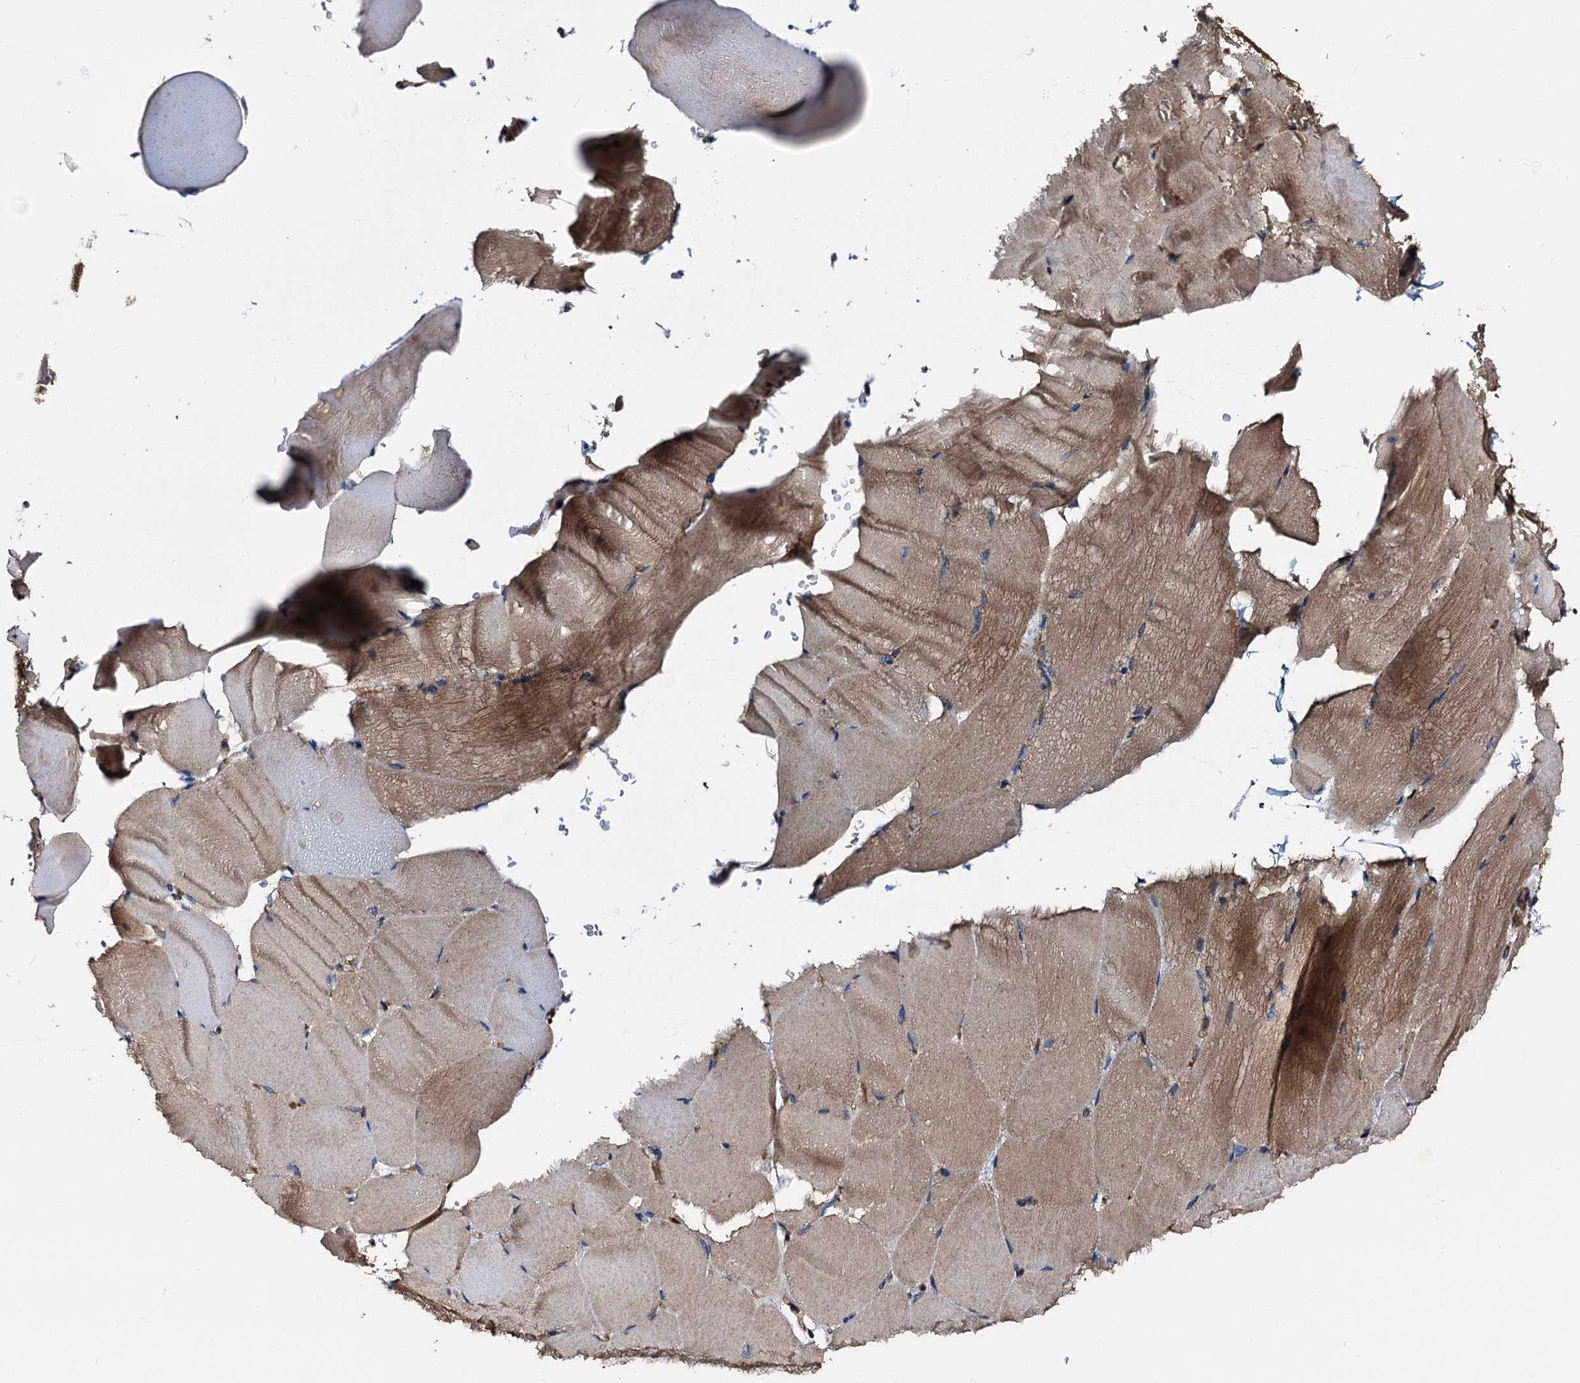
{"staining": {"intensity": "moderate", "quantity": ">75%", "location": "cytoplasmic/membranous"}, "tissue": "skeletal muscle", "cell_type": "Myocytes", "image_type": "normal", "snomed": [{"axis": "morphology", "description": "Normal tissue, NOS"}, {"axis": "topography", "description": "Skeletal muscle"}, {"axis": "topography", "description": "Parathyroid gland"}], "caption": "Myocytes reveal medium levels of moderate cytoplasmic/membranous expression in about >75% of cells in unremarkable skeletal muscle. The staining was performed using DAB (3,3'-diaminobenzidine) to visualize the protein expression in brown, while the nuclei were stained in blue with hematoxylin (Magnification: 20x).", "gene": "PEX5", "patient": {"sex": "female", "age": 37}}